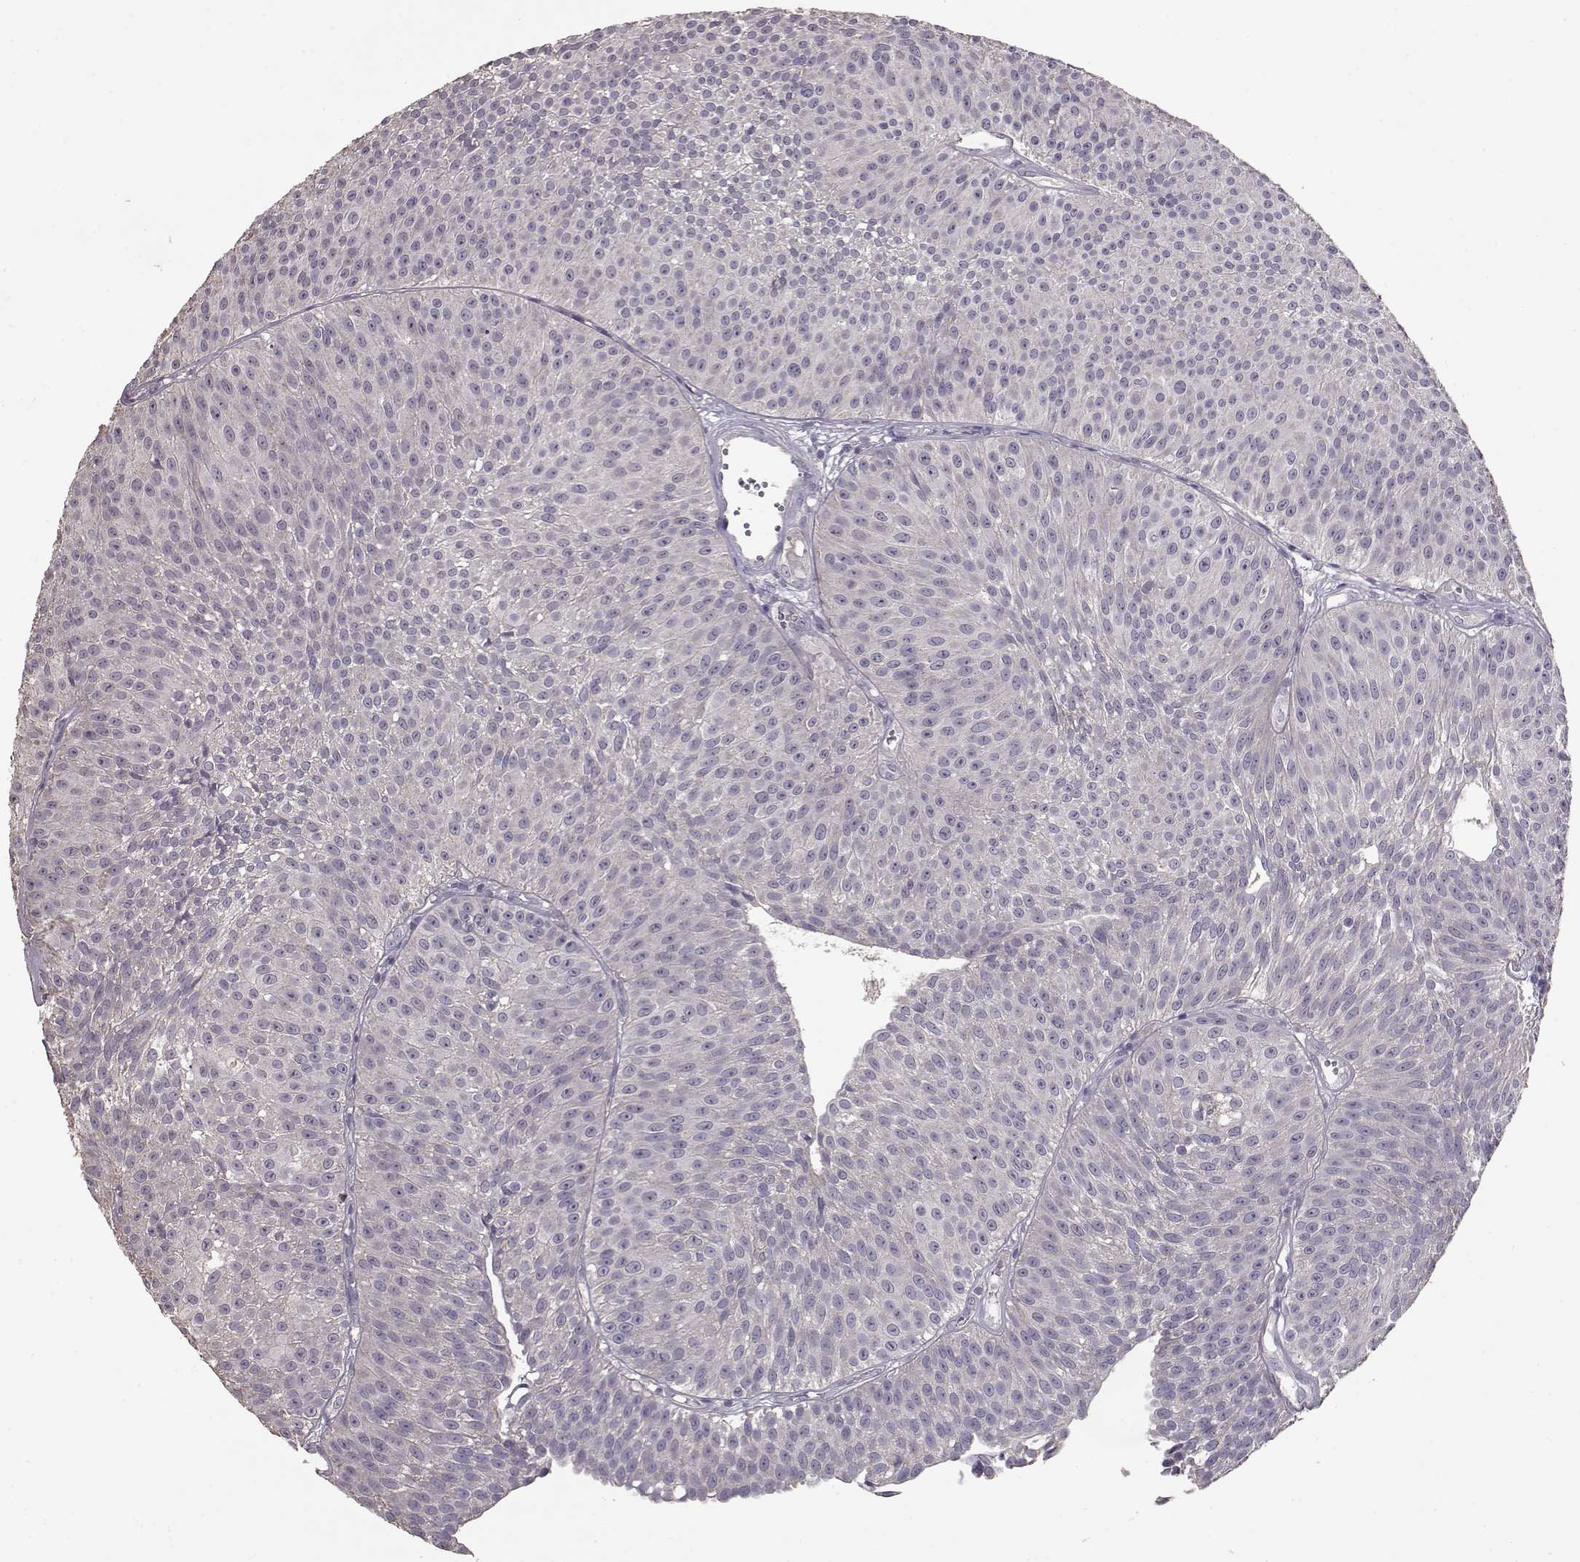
{"staining": {"intensity": "negative", "quantity": "none", "location": "none"}, "tissue": "urothelial cancer", "cell_type": "Tumor cells", "image_type": "cancer", "snomed": [{"axis": "morphology", "description": "Urothelial carcinoma, Low grade"}, {"axis": "topography", "description": "Urinary bladder"}], "caption": "This is an immunohistochemistry histopathology image of human urothelial cancer. There is no expression in tumor cells.", "gene": "PMCH", "patient": {"sex": "male", "age": 63}}